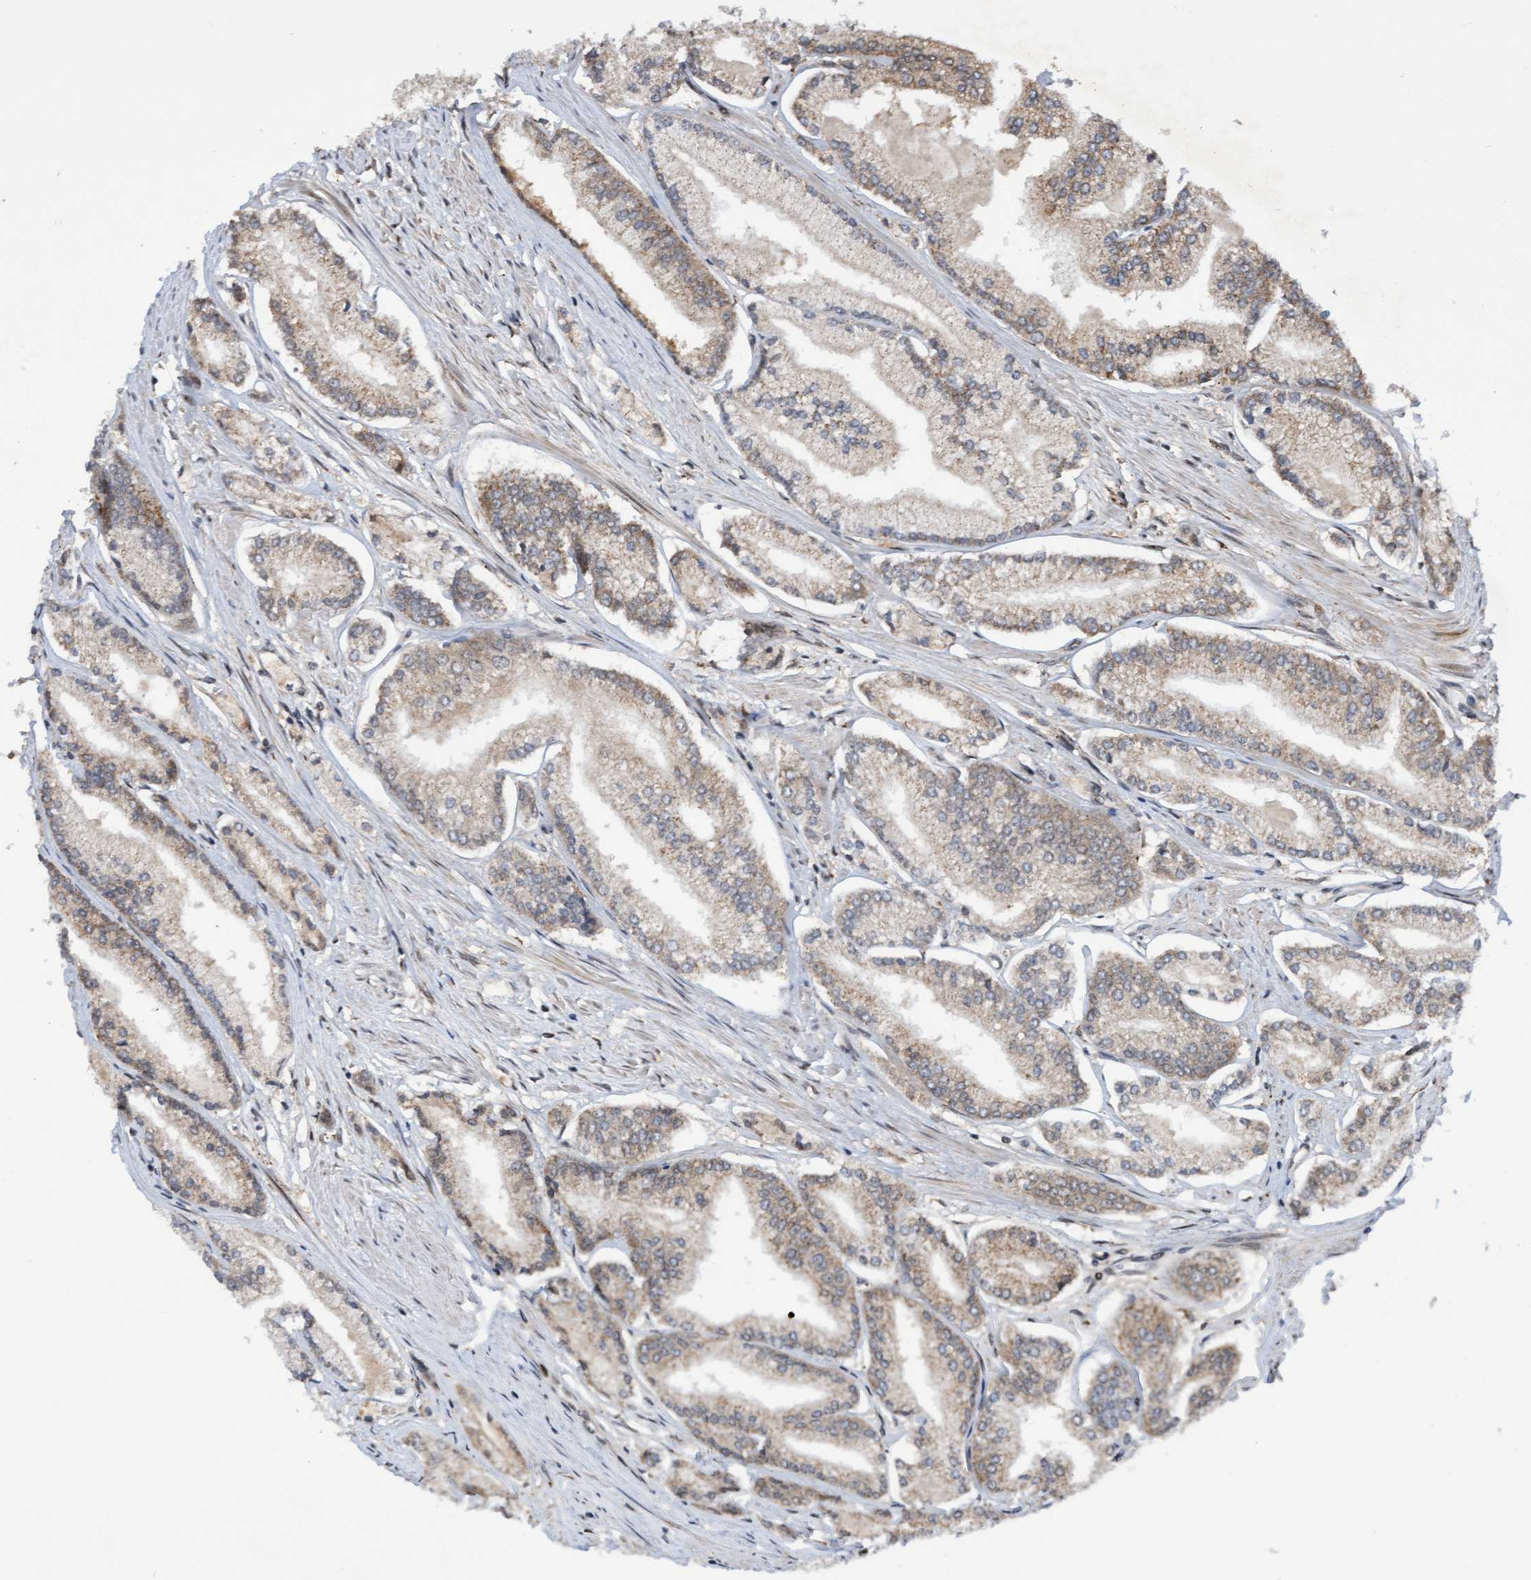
{"staining": {"intensity": "weak", "quantity": "25%-75%", "location": "cytoplasmic/membranous"}, "tissue": "prostate cancer", "cell_type": "Tumor cells", "image_type": "cancer", "snomed": [{"axis": "morphology", "description": "Adenocarcinoma, Low grade"}, {"axis": "topography", "description": "Prostate"}], "caption": "Human prostate cancer stained with a brown dye reveals weak cytoplasmic/membranous positive staining in approximately 25%-75% of tumor cells.", "gene": "TANC2", "patient": {"sex": "male", "age": 52}}